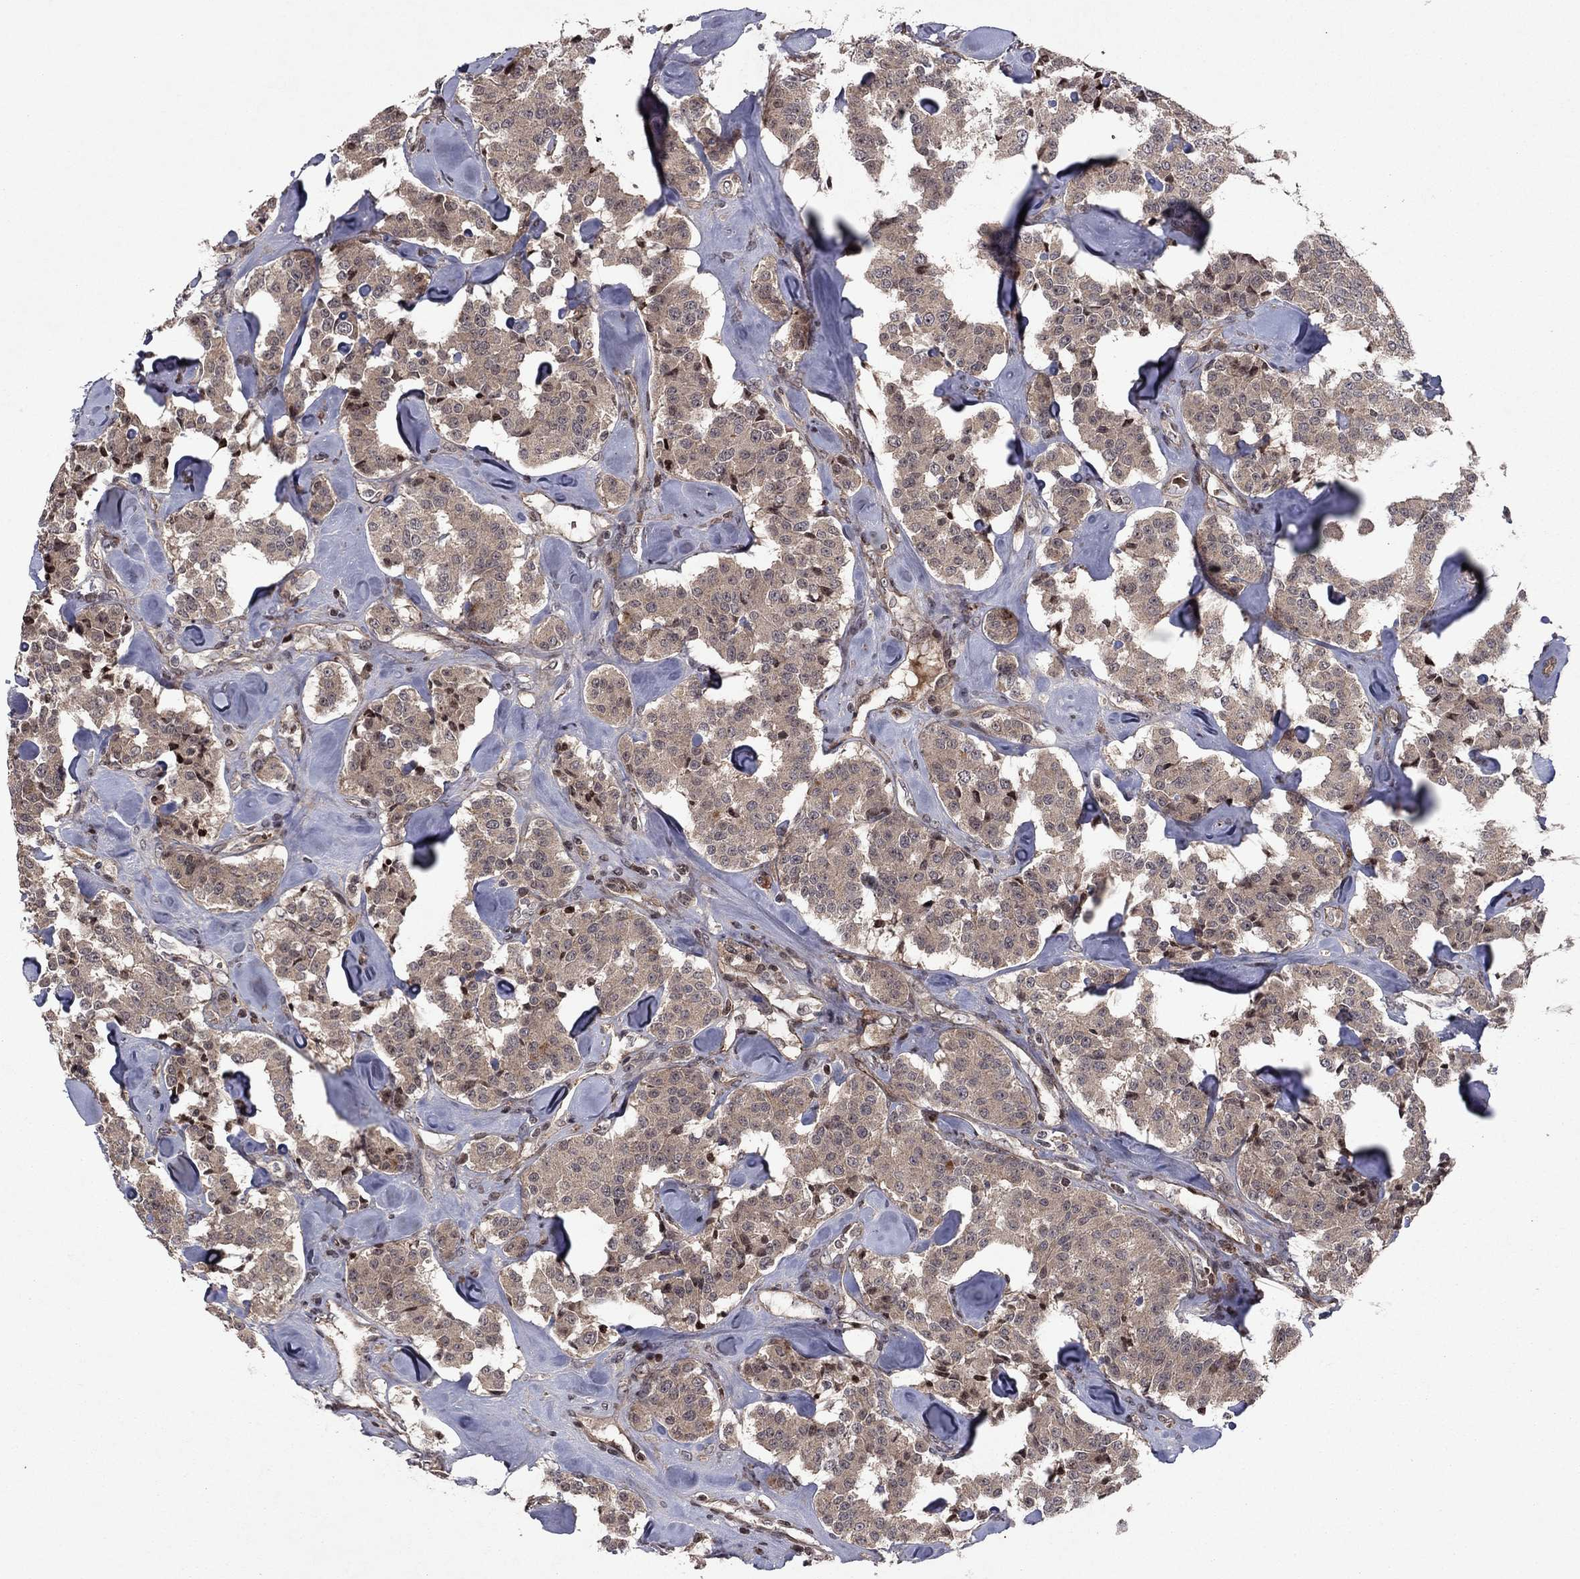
{"staining": {"intensity": "weak", "quantity": ">75%", "location": "cytoplasmic/membranous"}, "tissue": "carcinoid", "cell_type": "Tumor cells", "image_type": "cancer", "snomed": [{"axis": "morphology", "description": "Carcinoid, malignant, NOS"}, {"axis": "topography", "description": "Pancreas"}], "caption": "There is low levels of weak cytoplasmic/membranous expression in tumor cells of carcinoid (malignant), as demonstrated by immunohistochemical staining (brown color).", "gene": "SORBS1", "patient": {"sex": "male", "age": 41}}